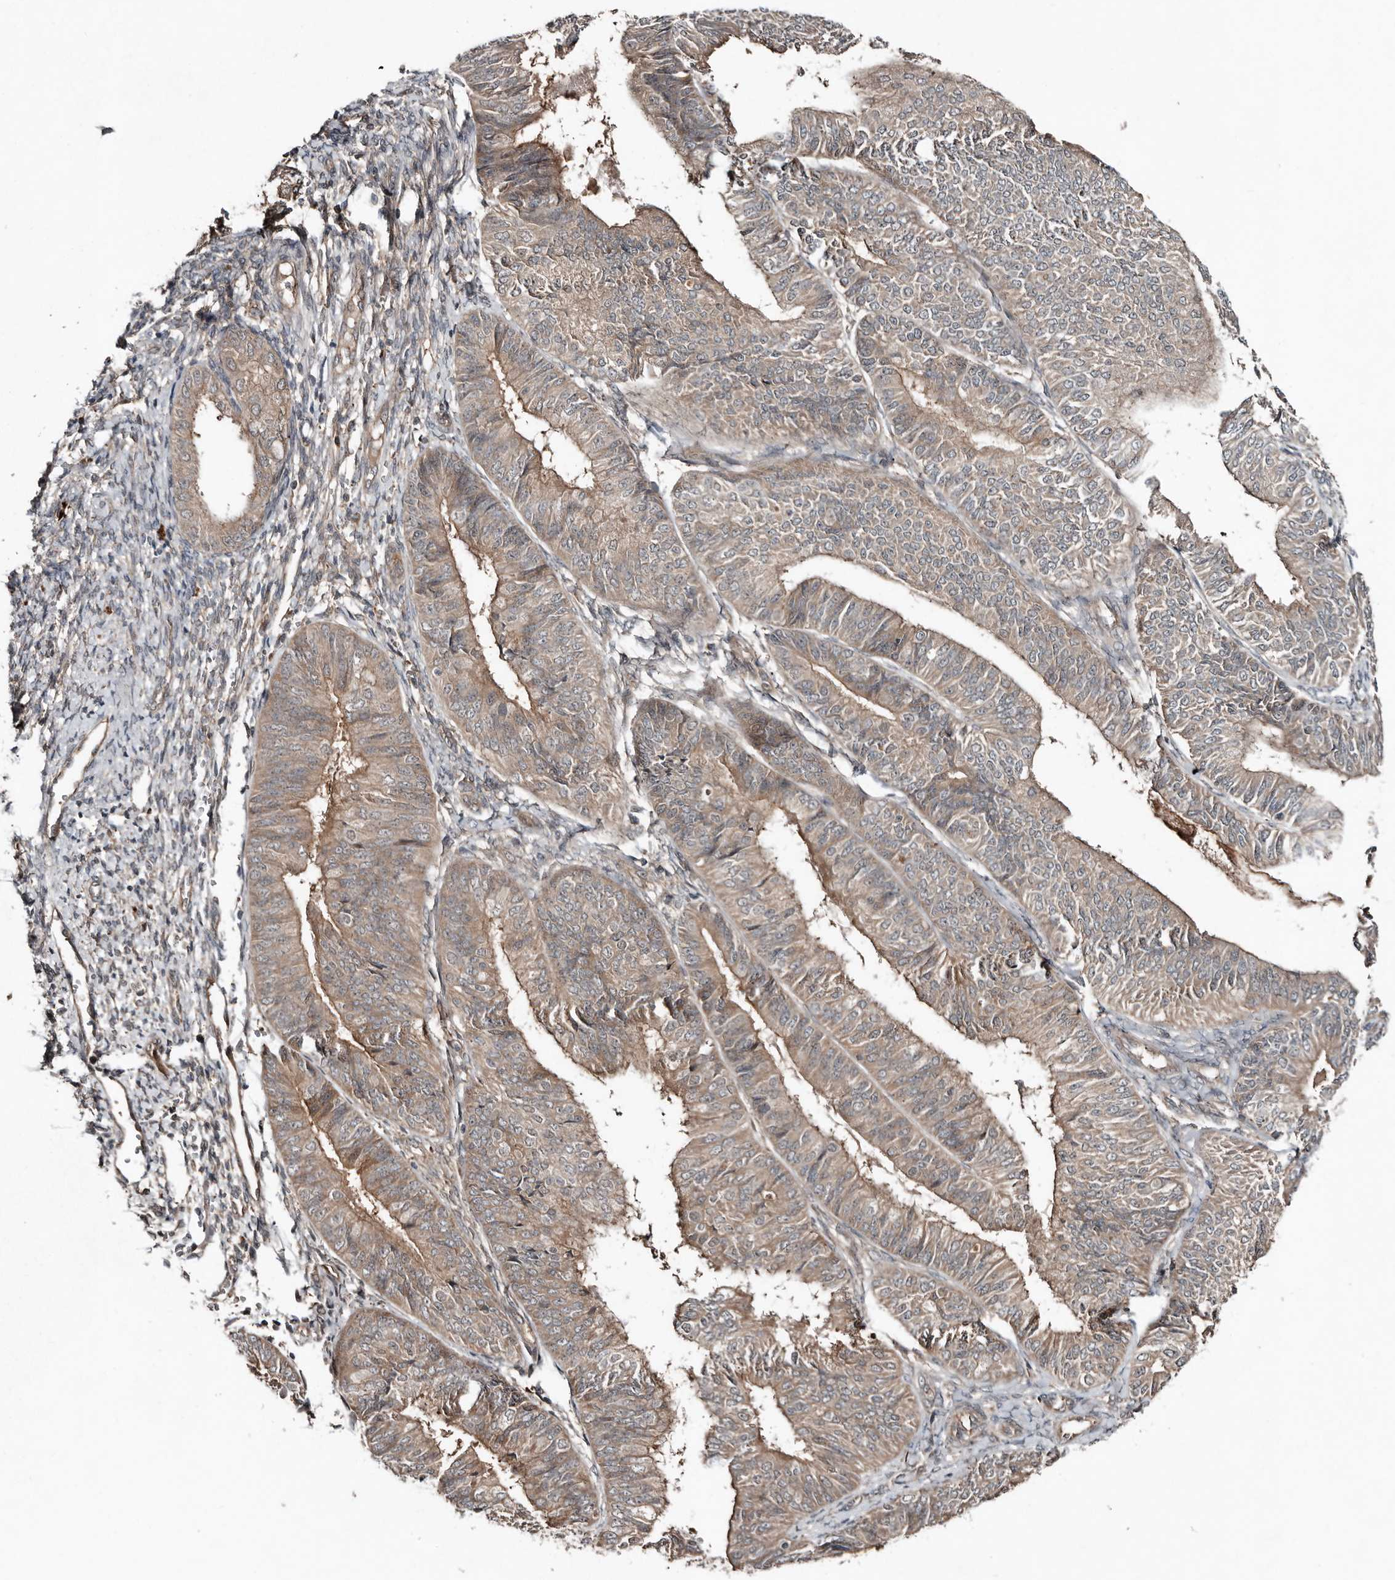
{"staining": {"intensity": "weak", "quantity": "25%-75%", "location": "cytoplasmic/membranous"}, "tissue": "endometrial cancer", "cell_type": "Tumor cells", "image_type": "cancer", "snomed": [{"axis": "morphology", "description": "Adenocarcinoma, NOS"}, {"axis": "topography", "description": "Endometrium"}], "caption": "Endometrial adenocarcinoma stained with DAB (3,3'-diaminobenzidine) IHC demonstrates low levels of weak cytoplasmic/membranous staining in approximately 25%-75% of tumor cells.", "gene": "TEAD3", "patient": {"sex": "female", "age": 58}}